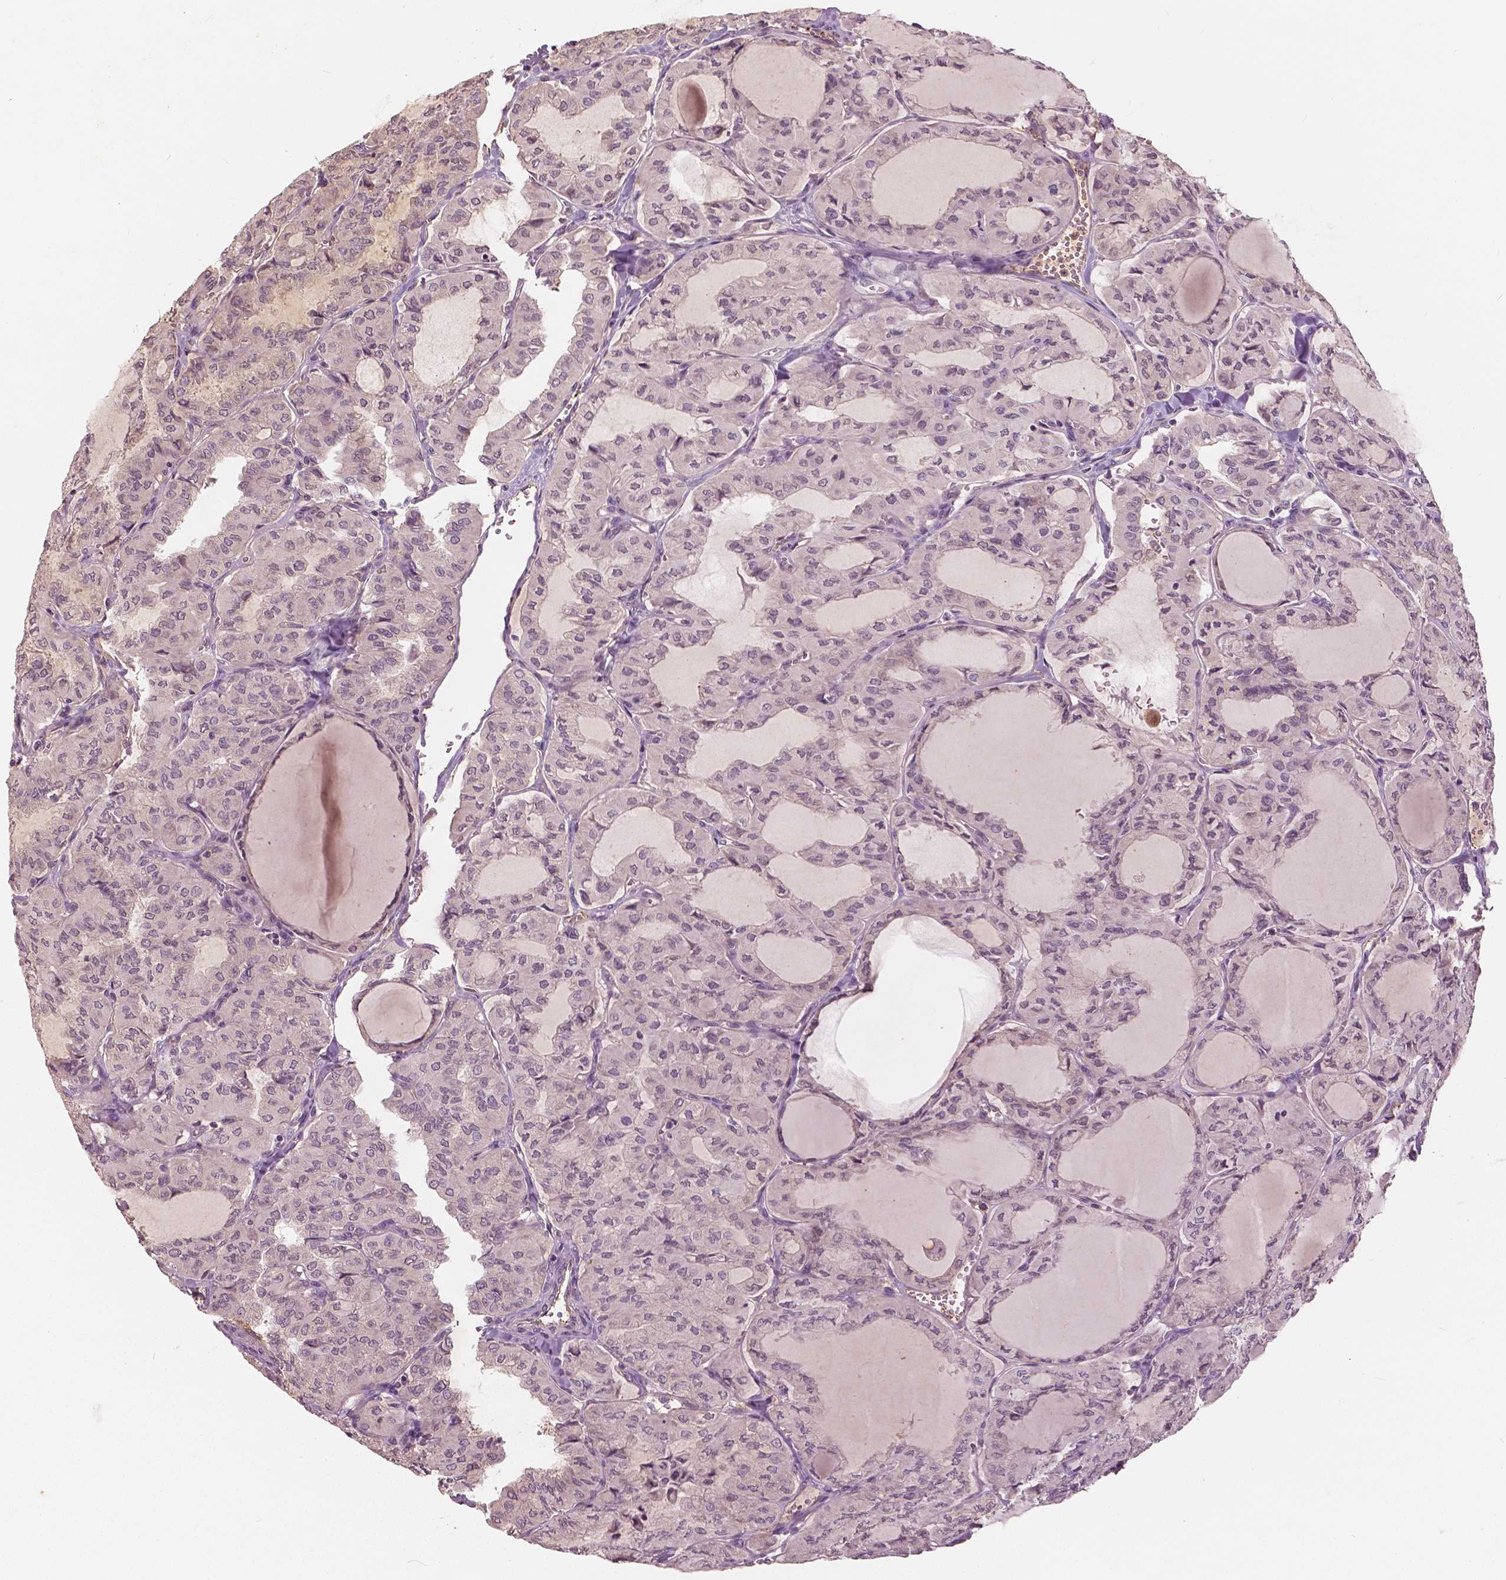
{"staining": {"intensity": "negative", "quantity": "none", "location": "none"}, "tissue": "thyroid cancer", "cell_type": "Tumor cells", "image_type": "cancer", "snomed": [{"axis": "morphology", "description": "Papillary adenocarcinoma, NOS"}, {"axis": "topography", "description": "Thyroid gland"}], "caption": "Tumor cells are negative for protein expression in human thyroid papillary adenocarcinoma.", "gene": "ANGPTL4", "patient": {"sex": "male", "age": 20}}